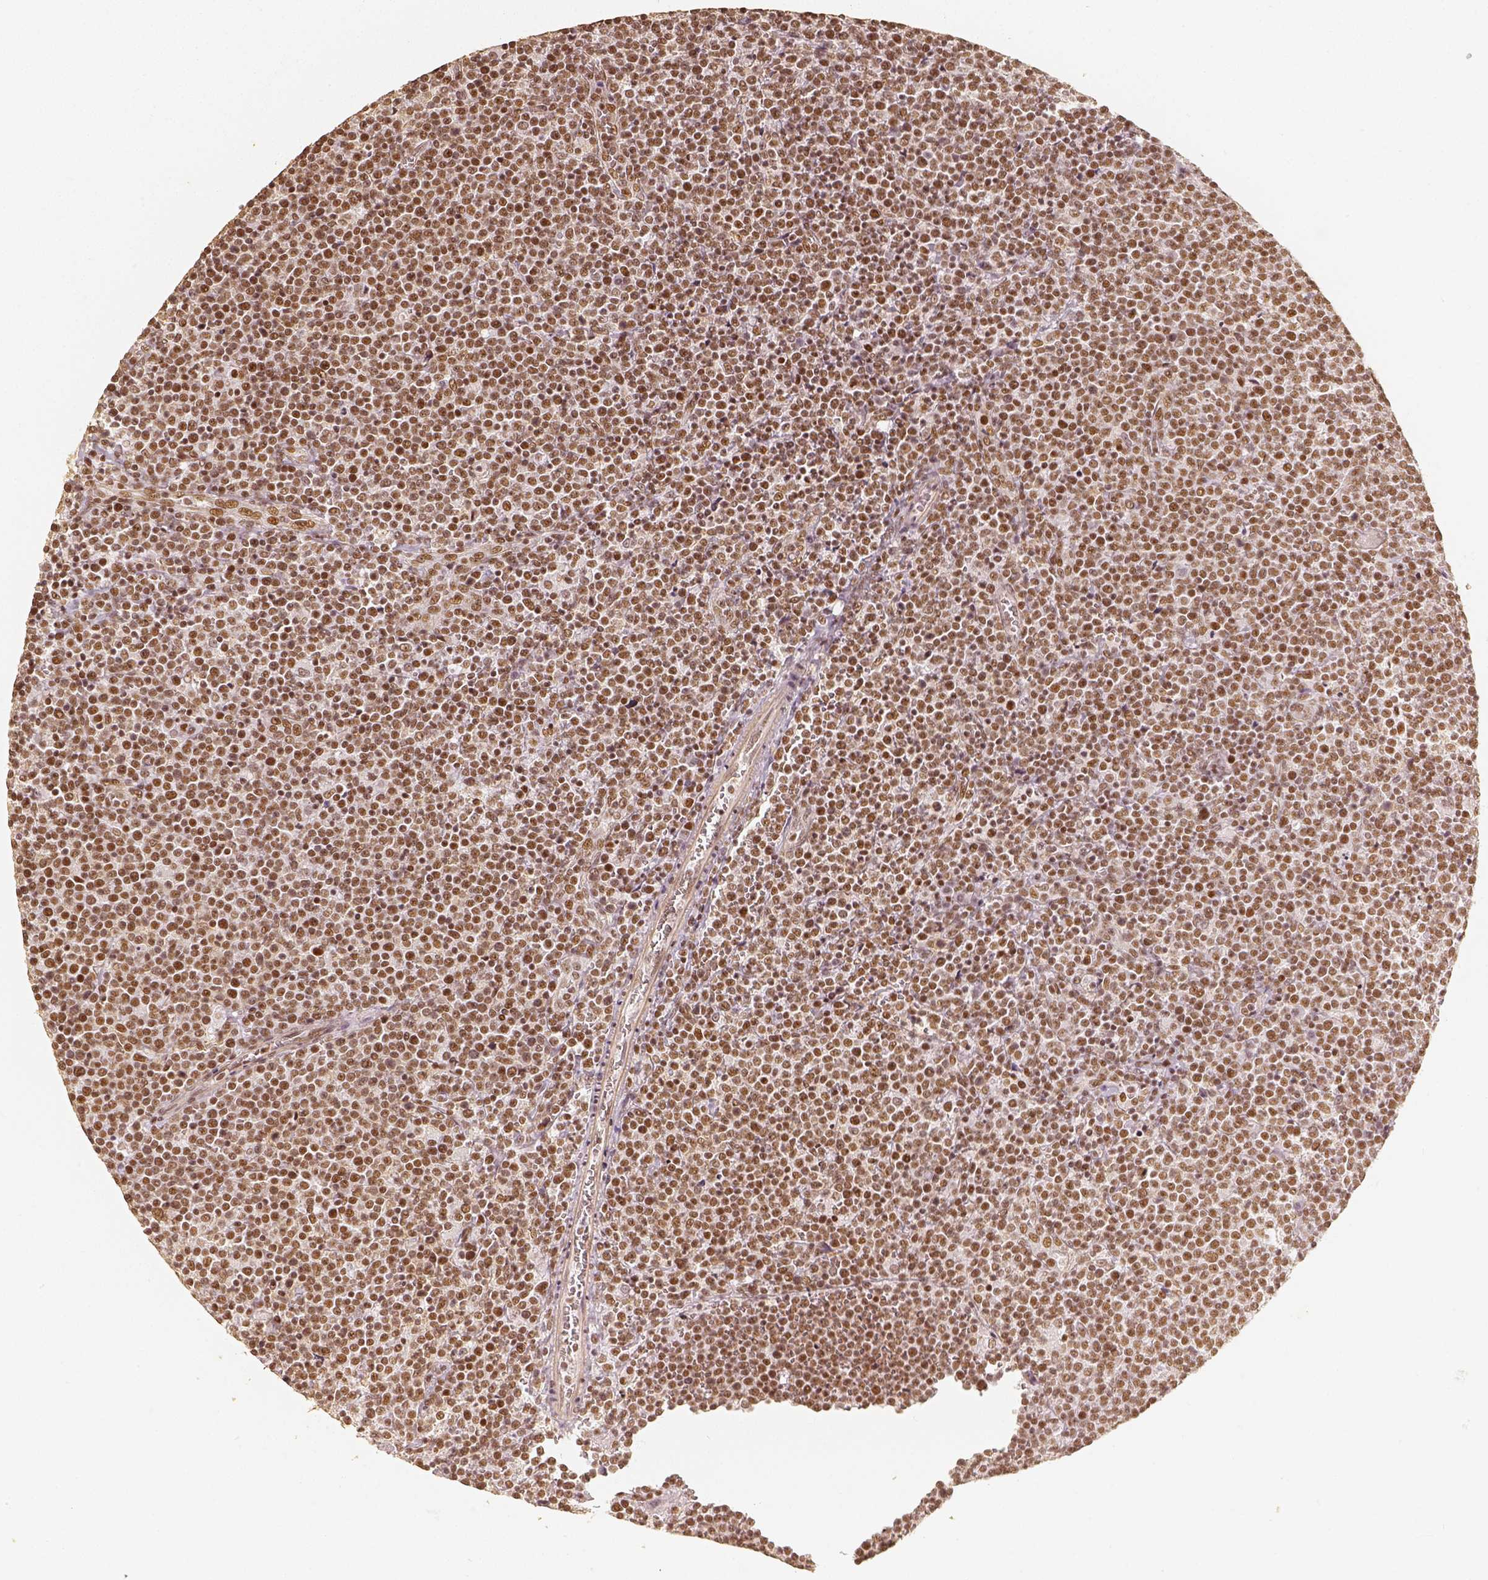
{"staining": {"intensity": "moderate", "quantity": ">75%", "location": "nuclear"}, "tissue": "lymphoma", "cell_type": "Tumor cells", "image_type": "cancer", "snomed": [{"axis": "morphology", "description": "Malignant lymphoma, non-Hodgkin's type, High grade"}, {"axis": "topography", "description": "Lymph node"}], "caption": "Tumor cells display medium levels of moderate nuclear expression in about >75% of cells in malignant lymphoma, non-Hodgkin's type (high-grade).", "gene": "HDAC1", "patient": {"sex": "male", "age": 61}}